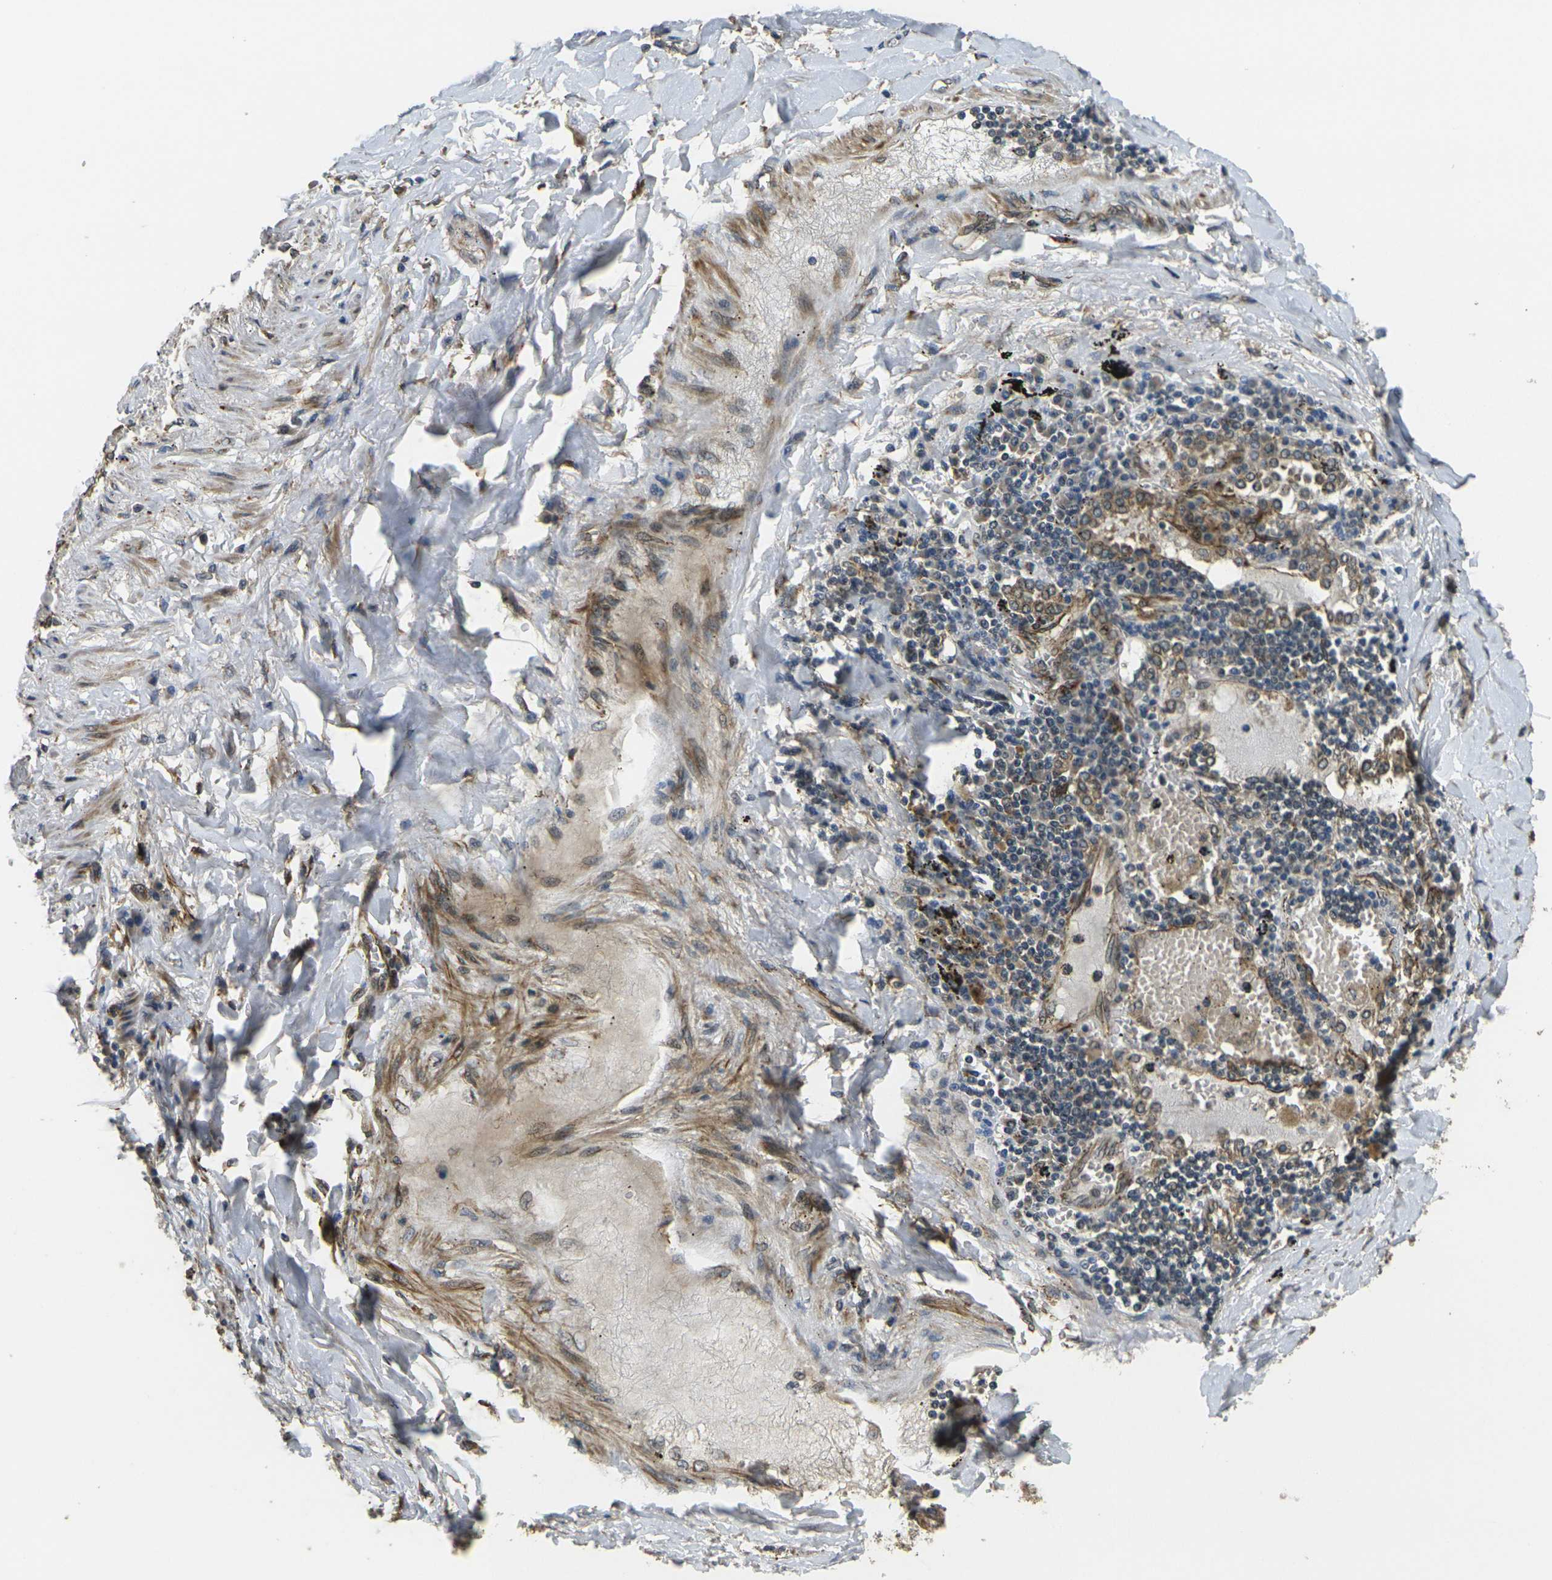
{"staining": {"intensity": "weak", "quantity": "<25%", "location": "cytoplasmic/membranous"}, "tissue": "lung cancer", "cell_type": "Tumor cells", "image_type": "cancer", "snomed": [{"axis": "morphology", "description": "Adenocarcinoma, NOS"}, {"axis": "topography", "description": "Lung"}], "caption": "Protein analysis of lung adenocarcinoma exhibits no significant expression in tumor cells. (Brightfield microscopy of DAB IHC at high magnification).", "gene": "FUT11", "patient": {"sex": "male", "age": 49}}